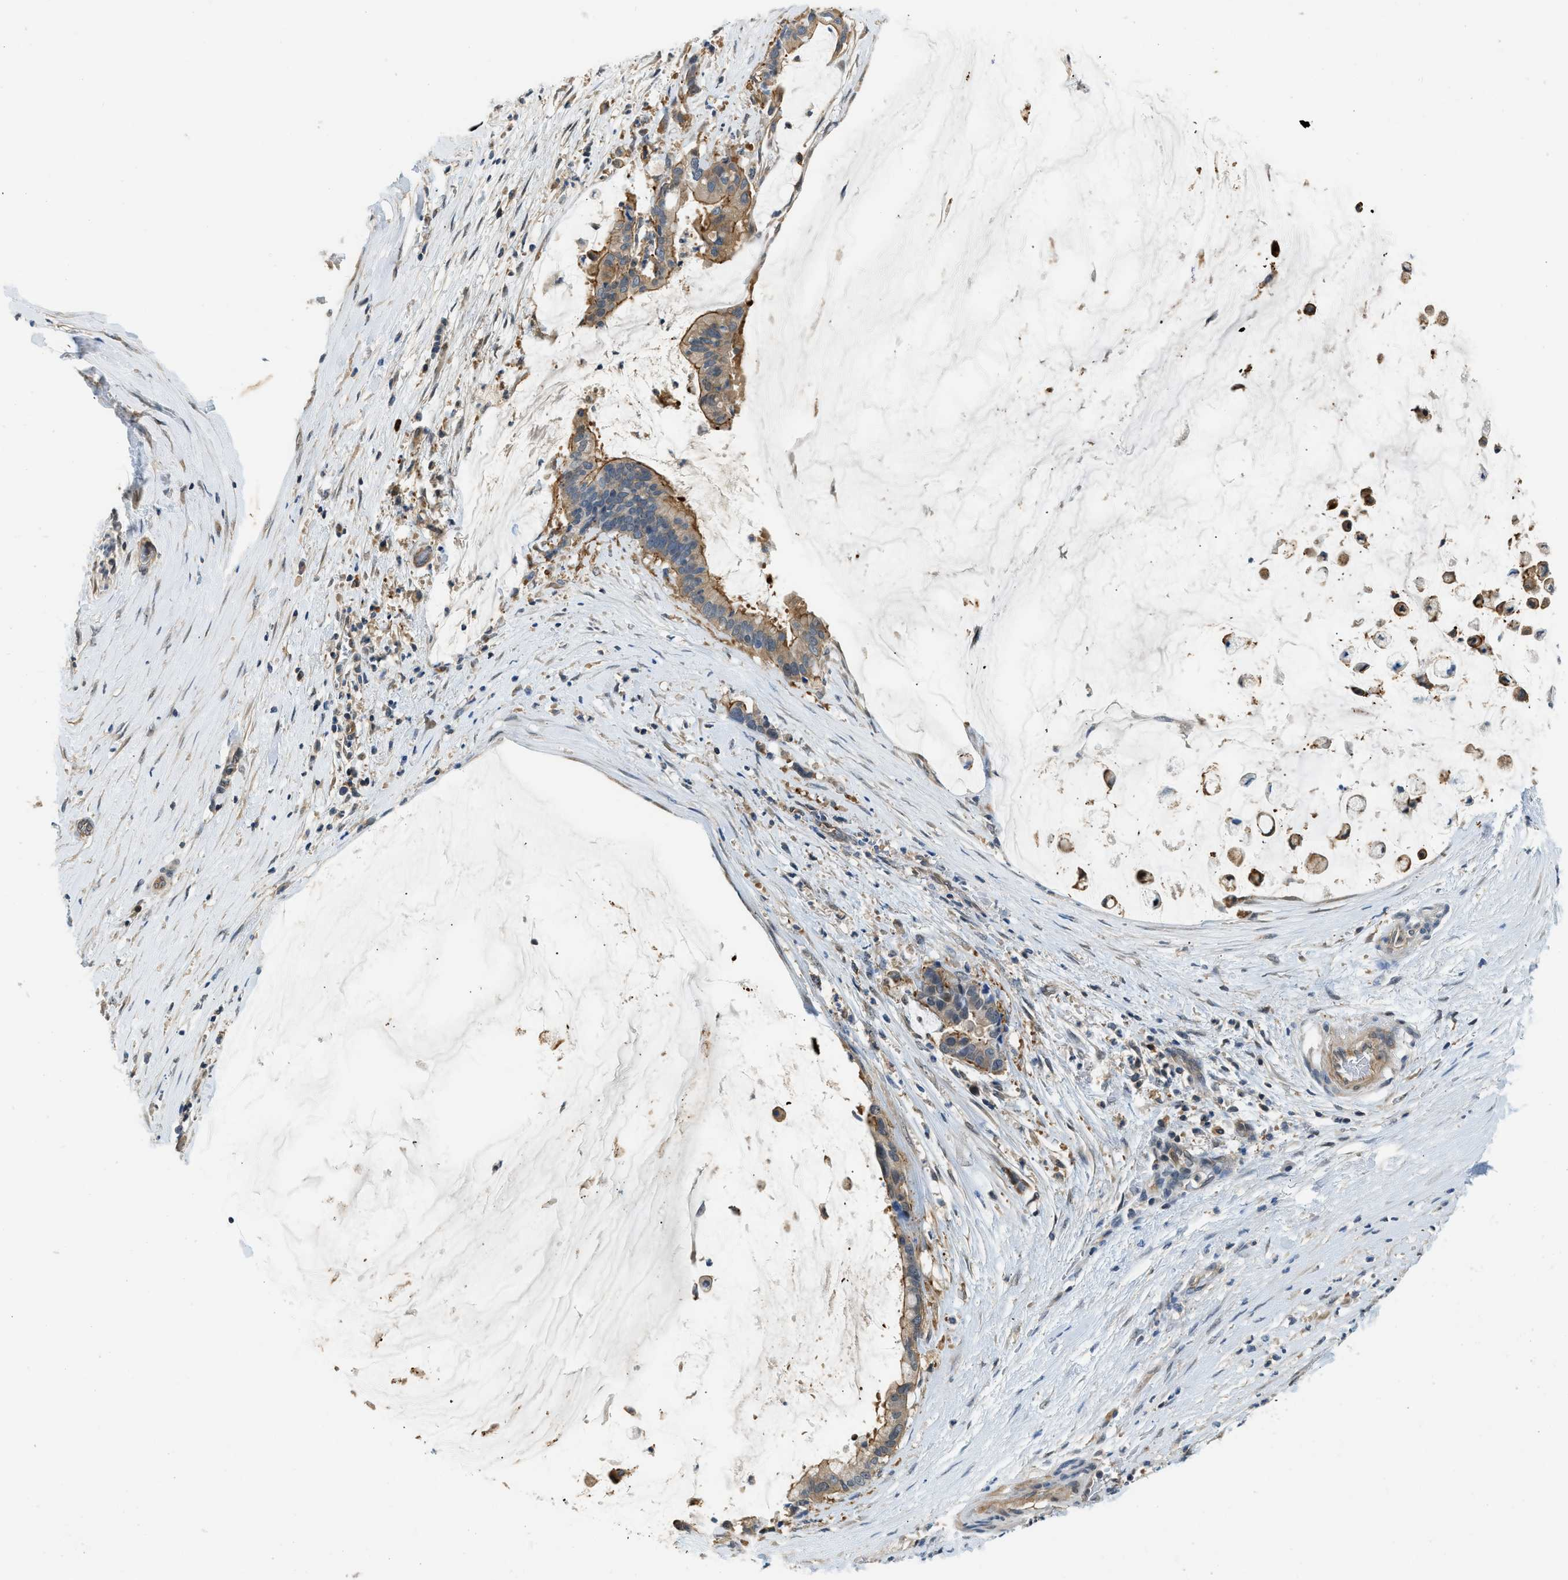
{"staining": {"intensity": "moderate", "quantity": ">75%", "location": "cytoplasmic/membranous"}, "tissue": "pancreatic cancer", "cell_type": "Tumor cells", "image_type": "cancer", "snomed": [{"axis": "morphology", "description": "Adenocarcinoma, NOS"}, {"axis": "topography", "description": "Pancreas"}], "caption": "Human pancreatic cancer (adenocarcinoma) stained with a protein marker shows moderate staining in tumor cells.", "gene": "CBLB", "patient": {"sex": "male", "age": 41}}